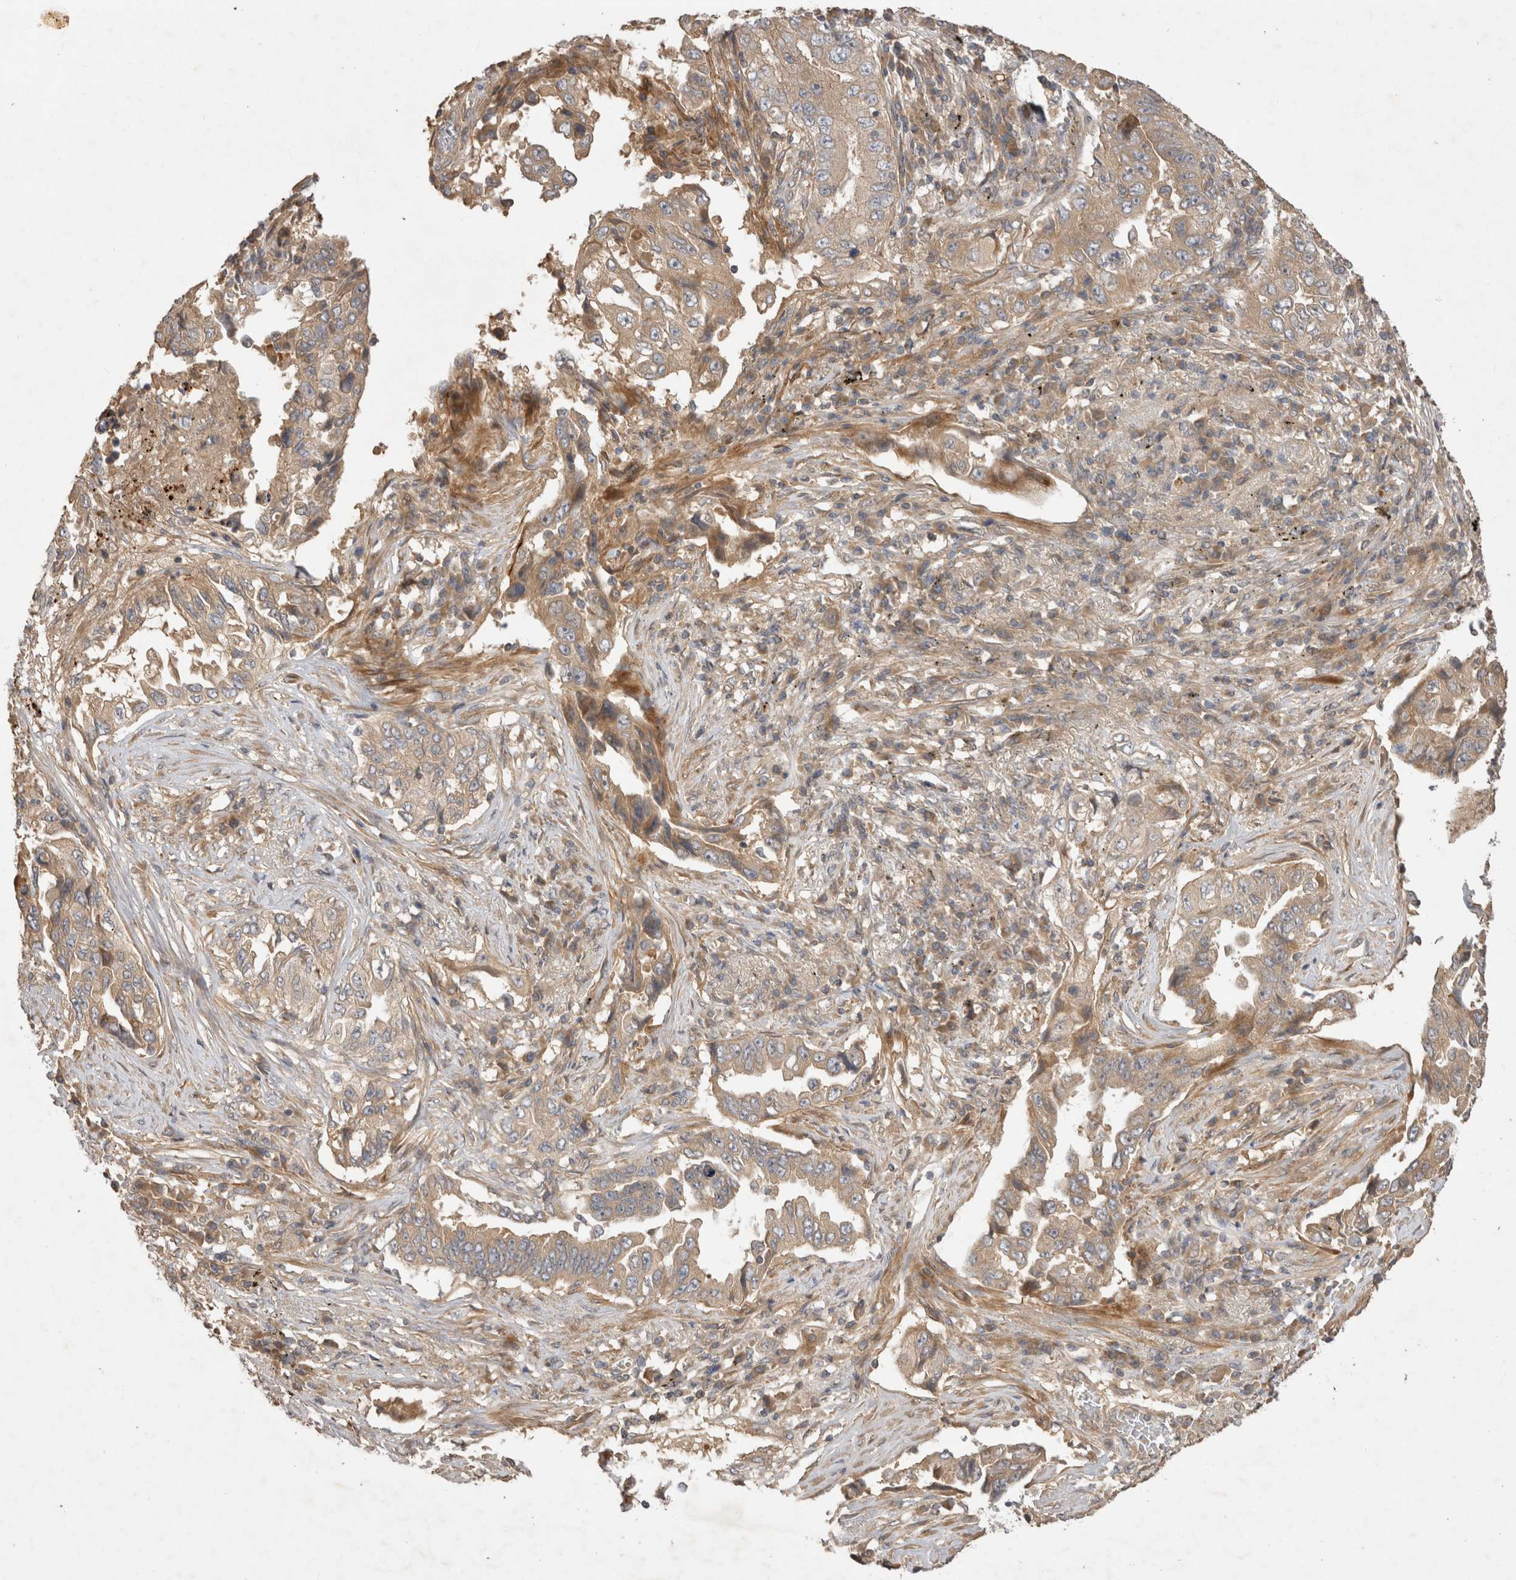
{"staining": {"intensity": "weak", "quantity": ">75%", "location": "cytoplasmic/membranous"}, "tissue": "lung cancer", "cell_type": "Tumor cells", "image_type": "cancer", "snomed": [{"axis": "morphology", "description": "Adenocarcinoma, NOS"}, {"axis": "topography", "description": "Lung"}], "caption": "Protein staining of adenocarcinoma (lung) tissue displays weak cytoplasmic/membranous expression in about >75% of tumor cells.", "gene": "PPP1R42", "patient": {"sex": "female", "age": 51}}